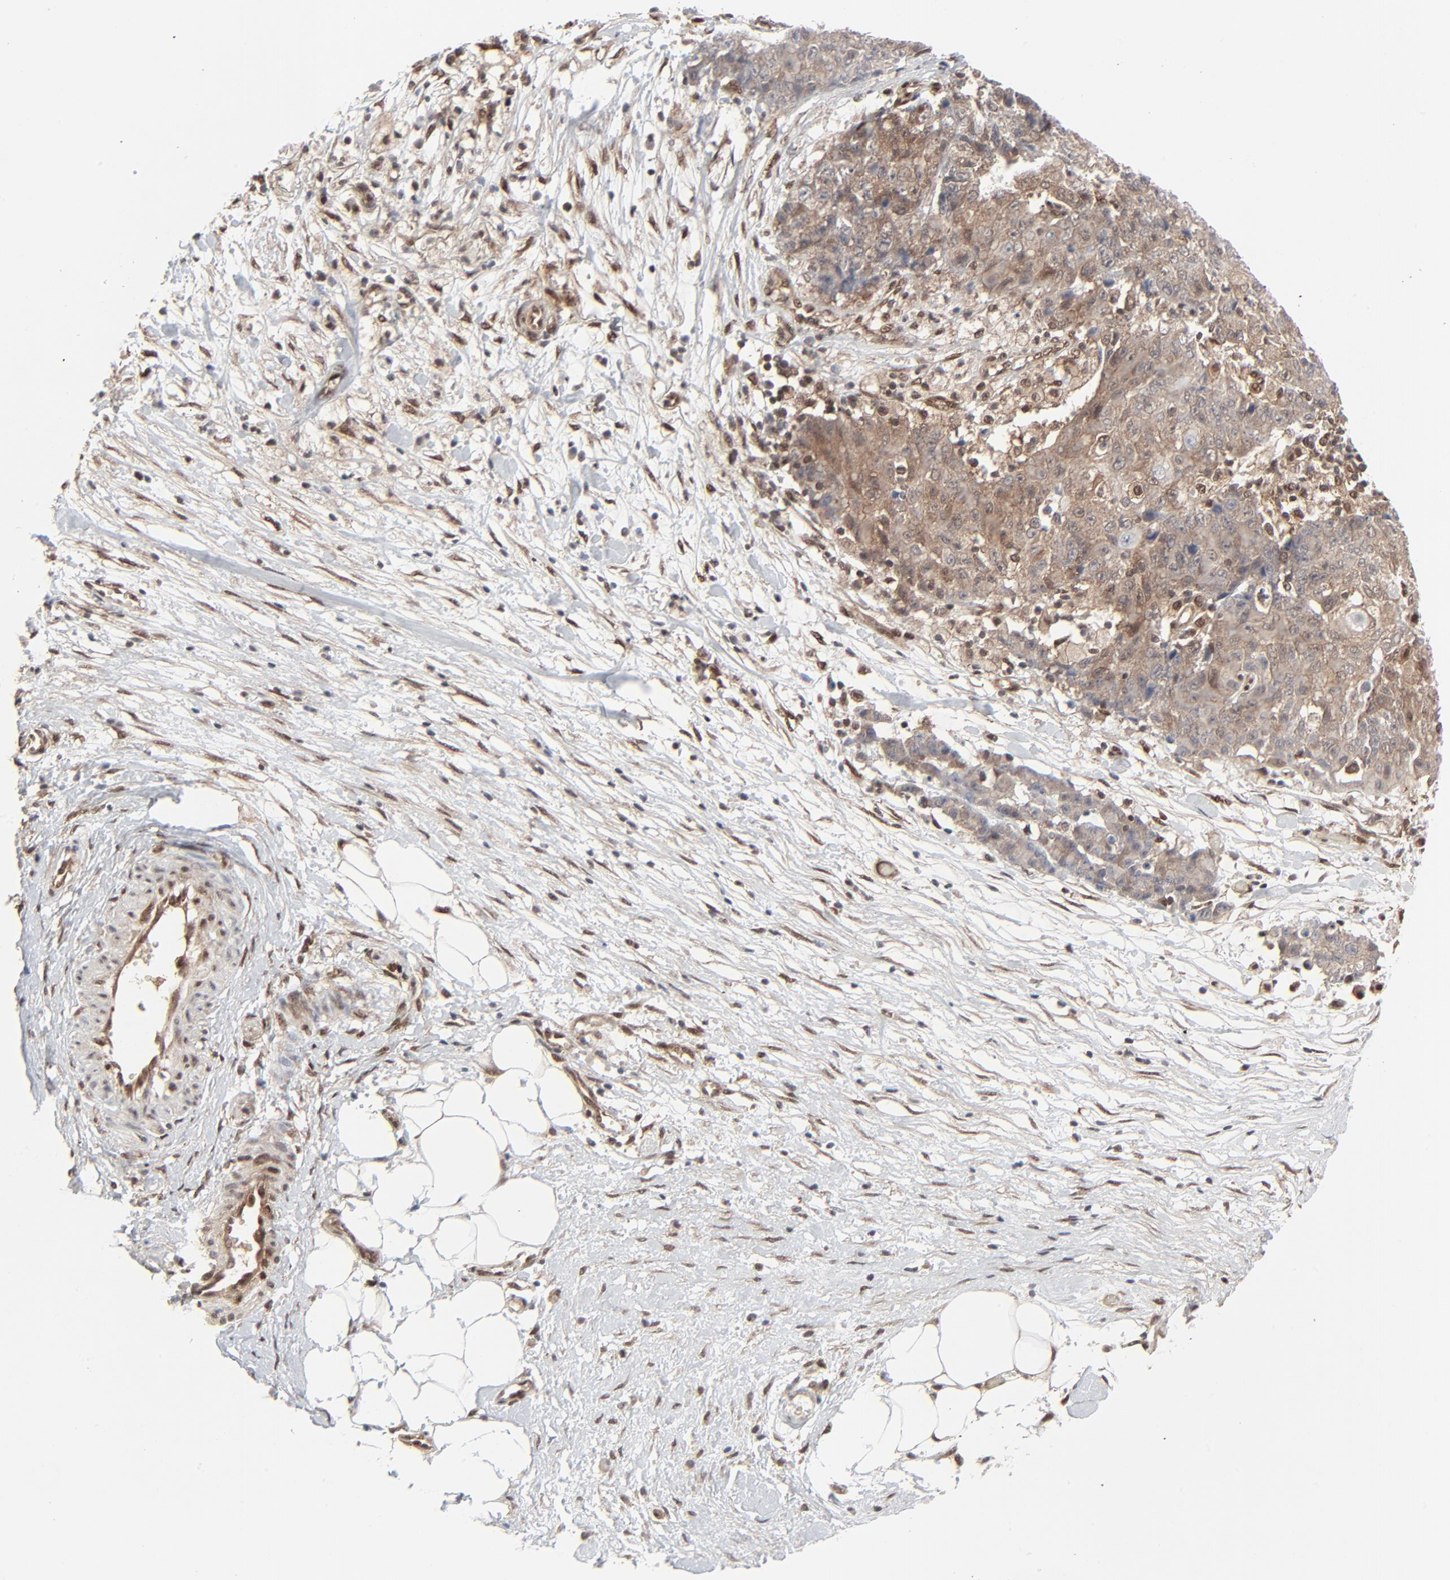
{"staining": {"intensity": "weak", "quantity": "25%-75%", "location": "cytoplasmic/membranous"}, "tissue": "ovarian cancer", "cell_type": "Tumor cells", "image_type": "cancer", "snomed": [{"axis": "morphology", "description": "Carcinoma, endometroid"}, {"axis": "topography", "description": "Ovary"}], "caption": "IHC histopathology image of ovarian endometroid carcinoma stained for a protein (brown), which demonstrates low levels of weak cytoplasmic/membranous staining in about 25%-75% of tumor cells.", "gene": "AKT1", "patient": {"sex": "female", "age": 42}}